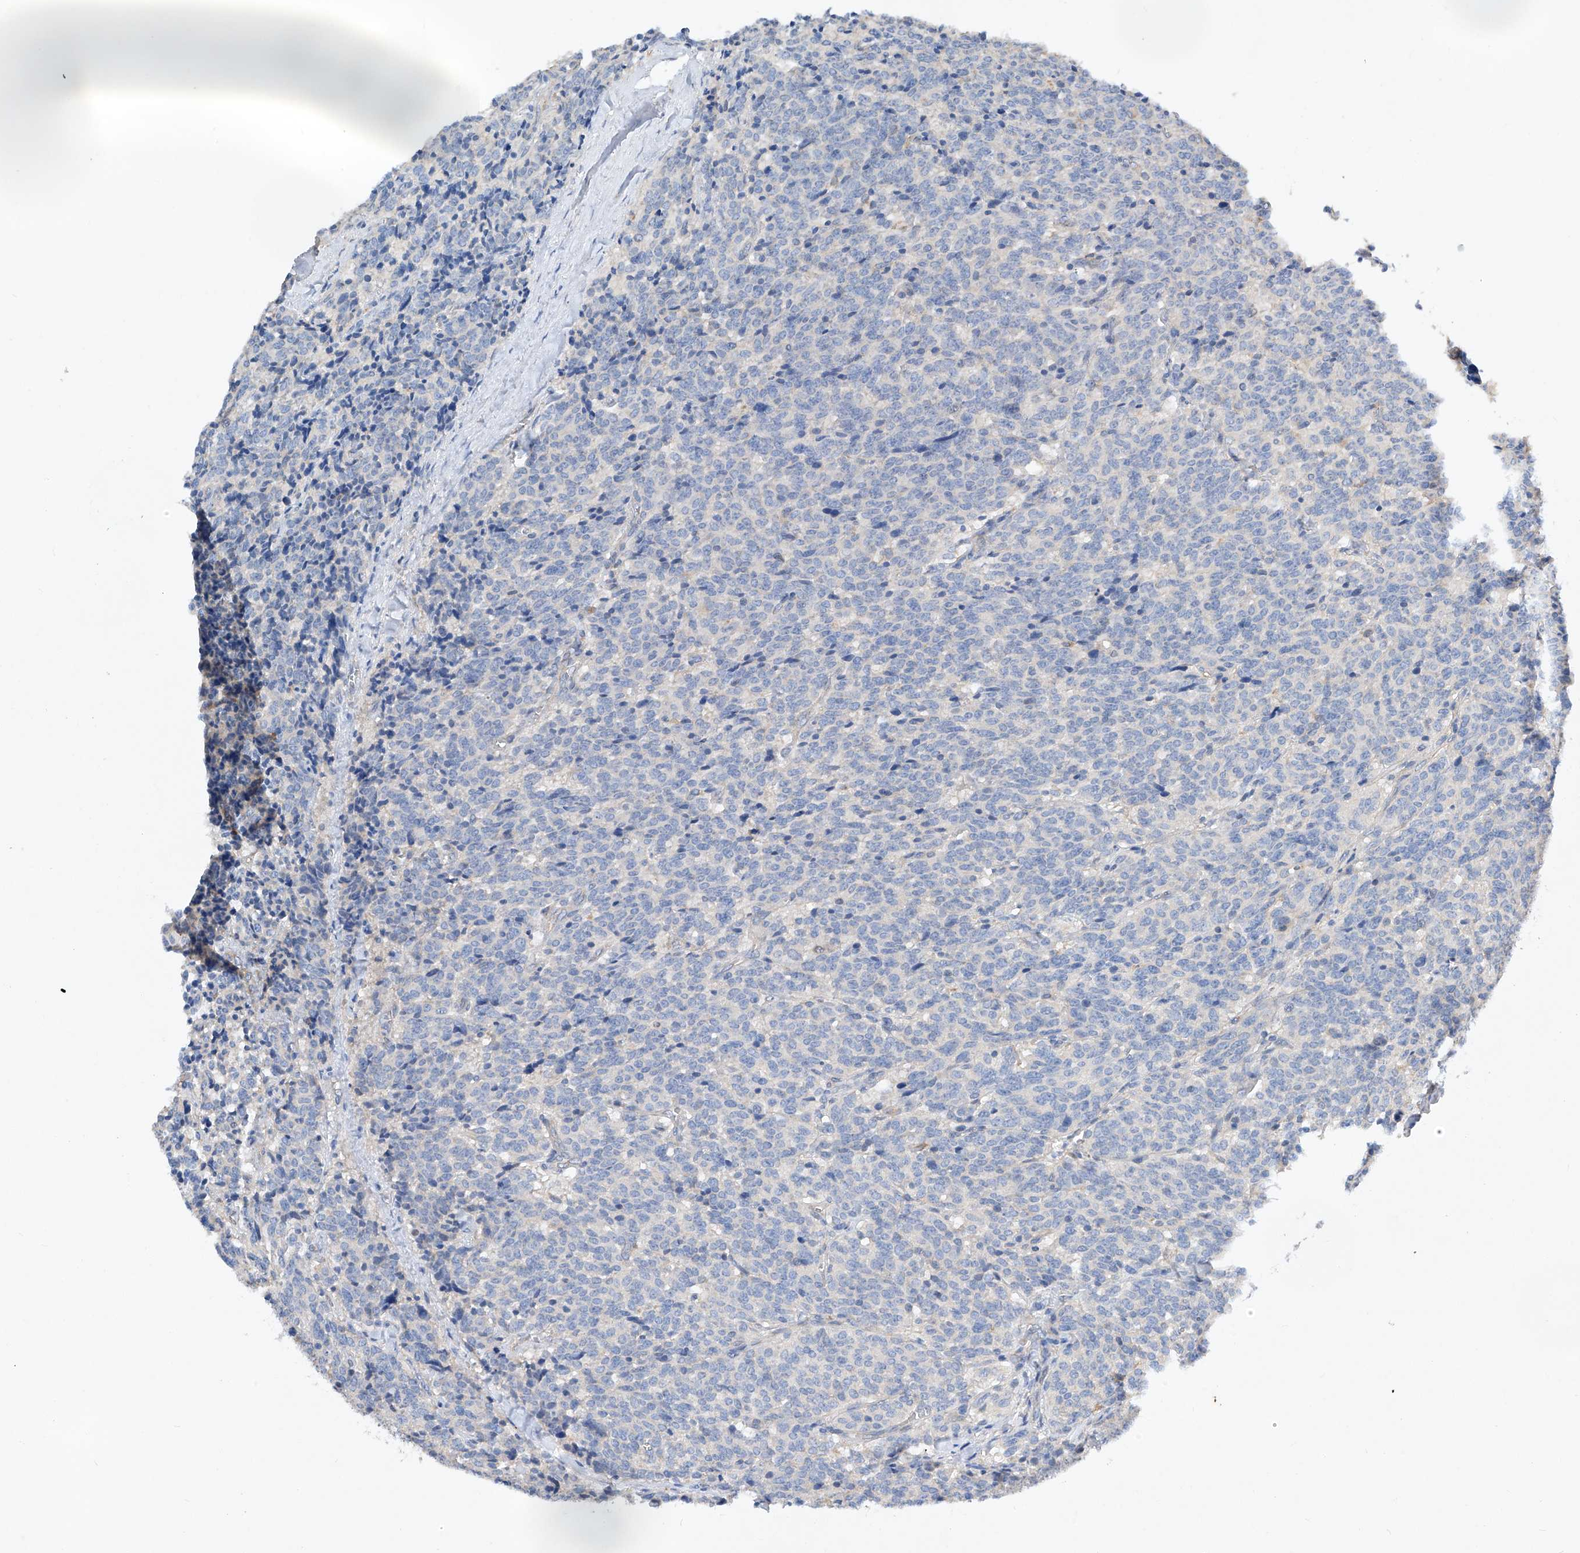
{"staining": {"intensity": "negative", "quantity": "none", "location": "none"}, "tissue": "carcinoid", "cell_type": "Tumor cells", "image_type": "cancer", "snomed": [{"axis": "morphology", "description": "Carcinoid, malignant, NOS"}, {"axis": "topography", "description": "Lung"}], "caption": "DAB immunohistochemical staining of human malignant carcinoid demonstrates no significant expression in tumor cells.", "gene": "AMD1", "patient": {"sex": "female", "age": 46}}